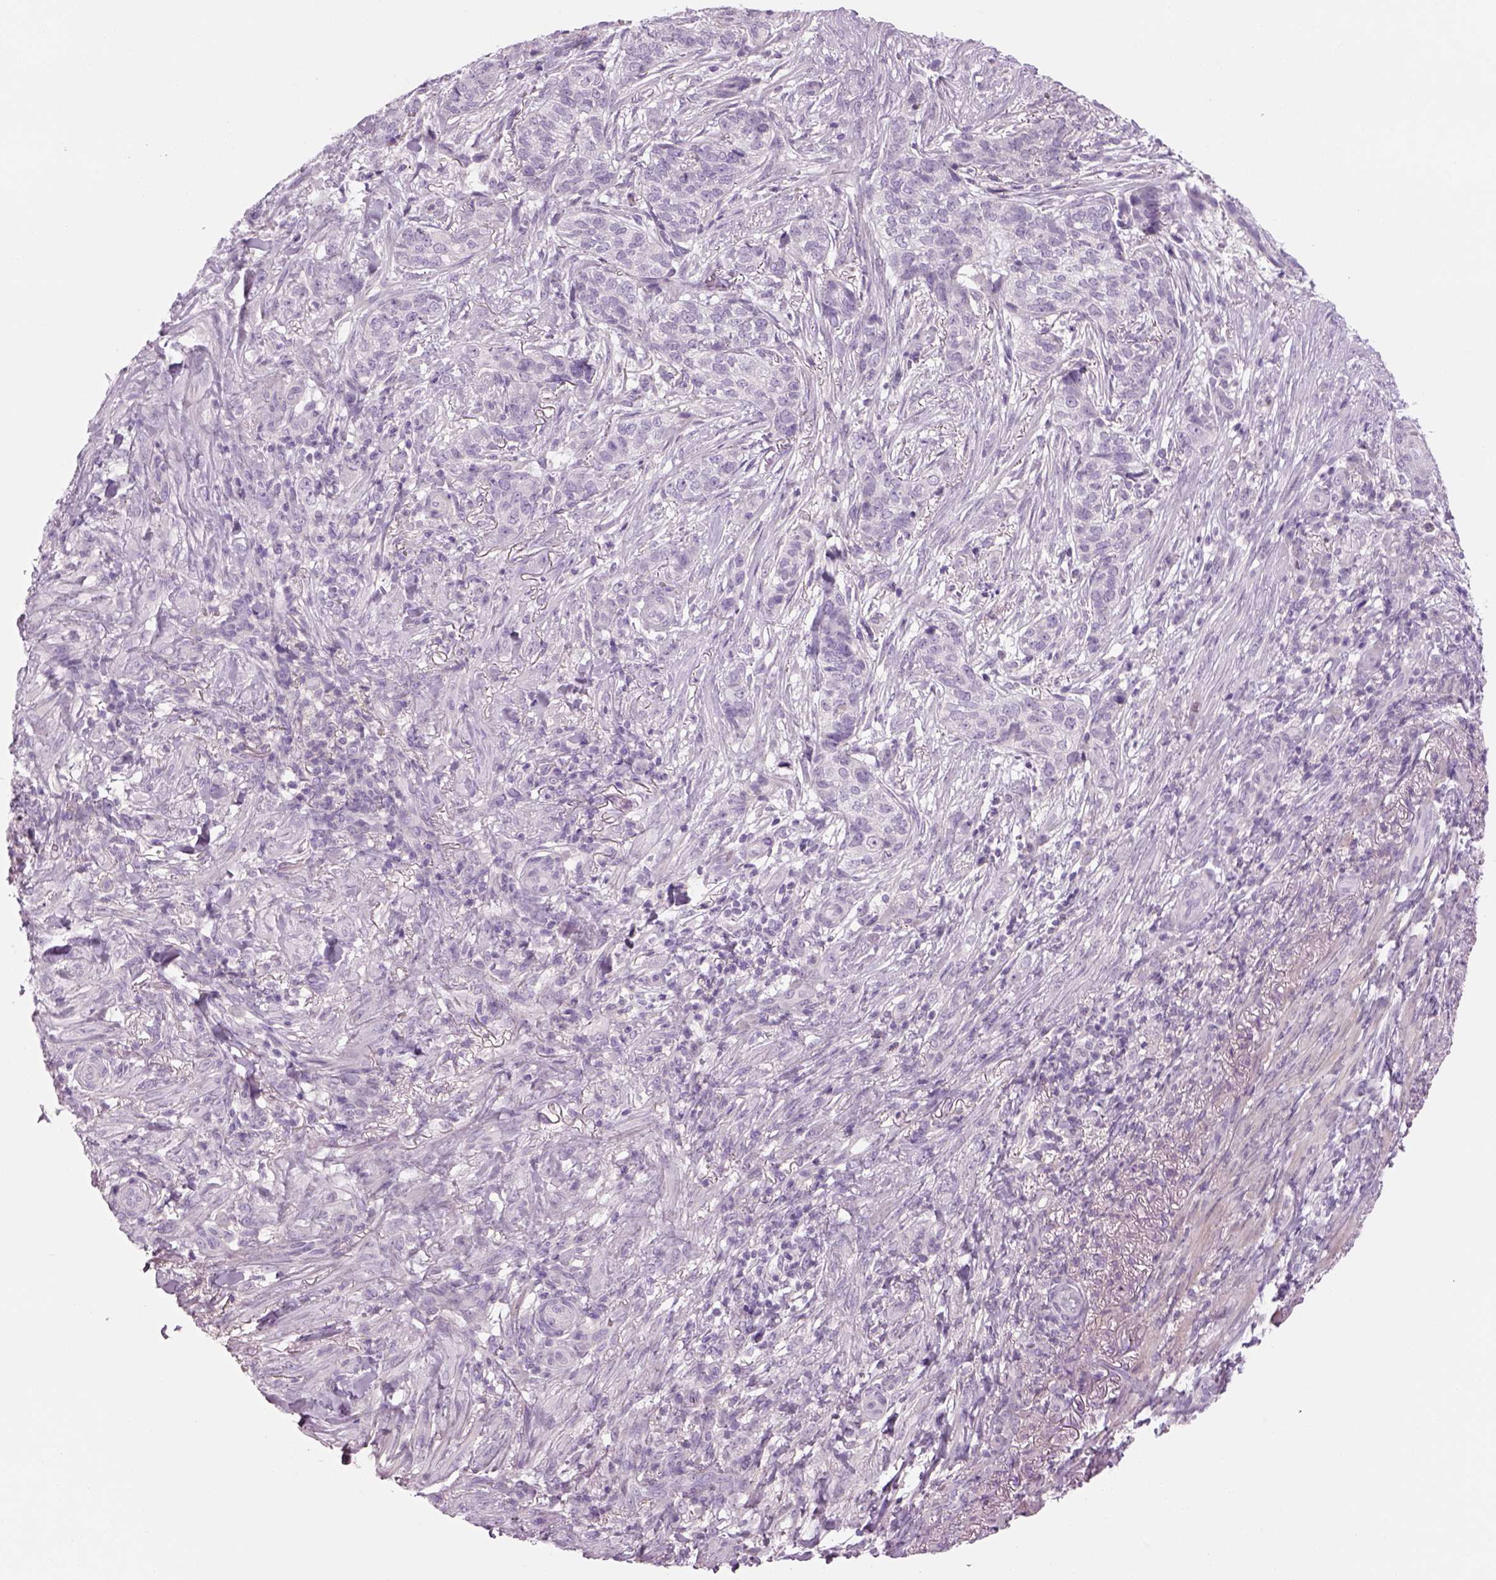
{"staining": {"intensity": "negative", "quantity": "none", "location": "none"}, "tissue": "skin cancer", "cell_type": "Tumor cells", "image_type": "cancer", "snomed": [{"axis": "morphology", "description": "Basal cell carcinoma"}, {"axis": "topography", "description": "Skin"}], "caption": "A high-resolution micrograph shows immunohistochemistry staining of skin basal cell carcinoma, which displays no significant staining in tumor cells.", "gene": "MDH1B", "patient": {"sex": "female", "age": 69}}